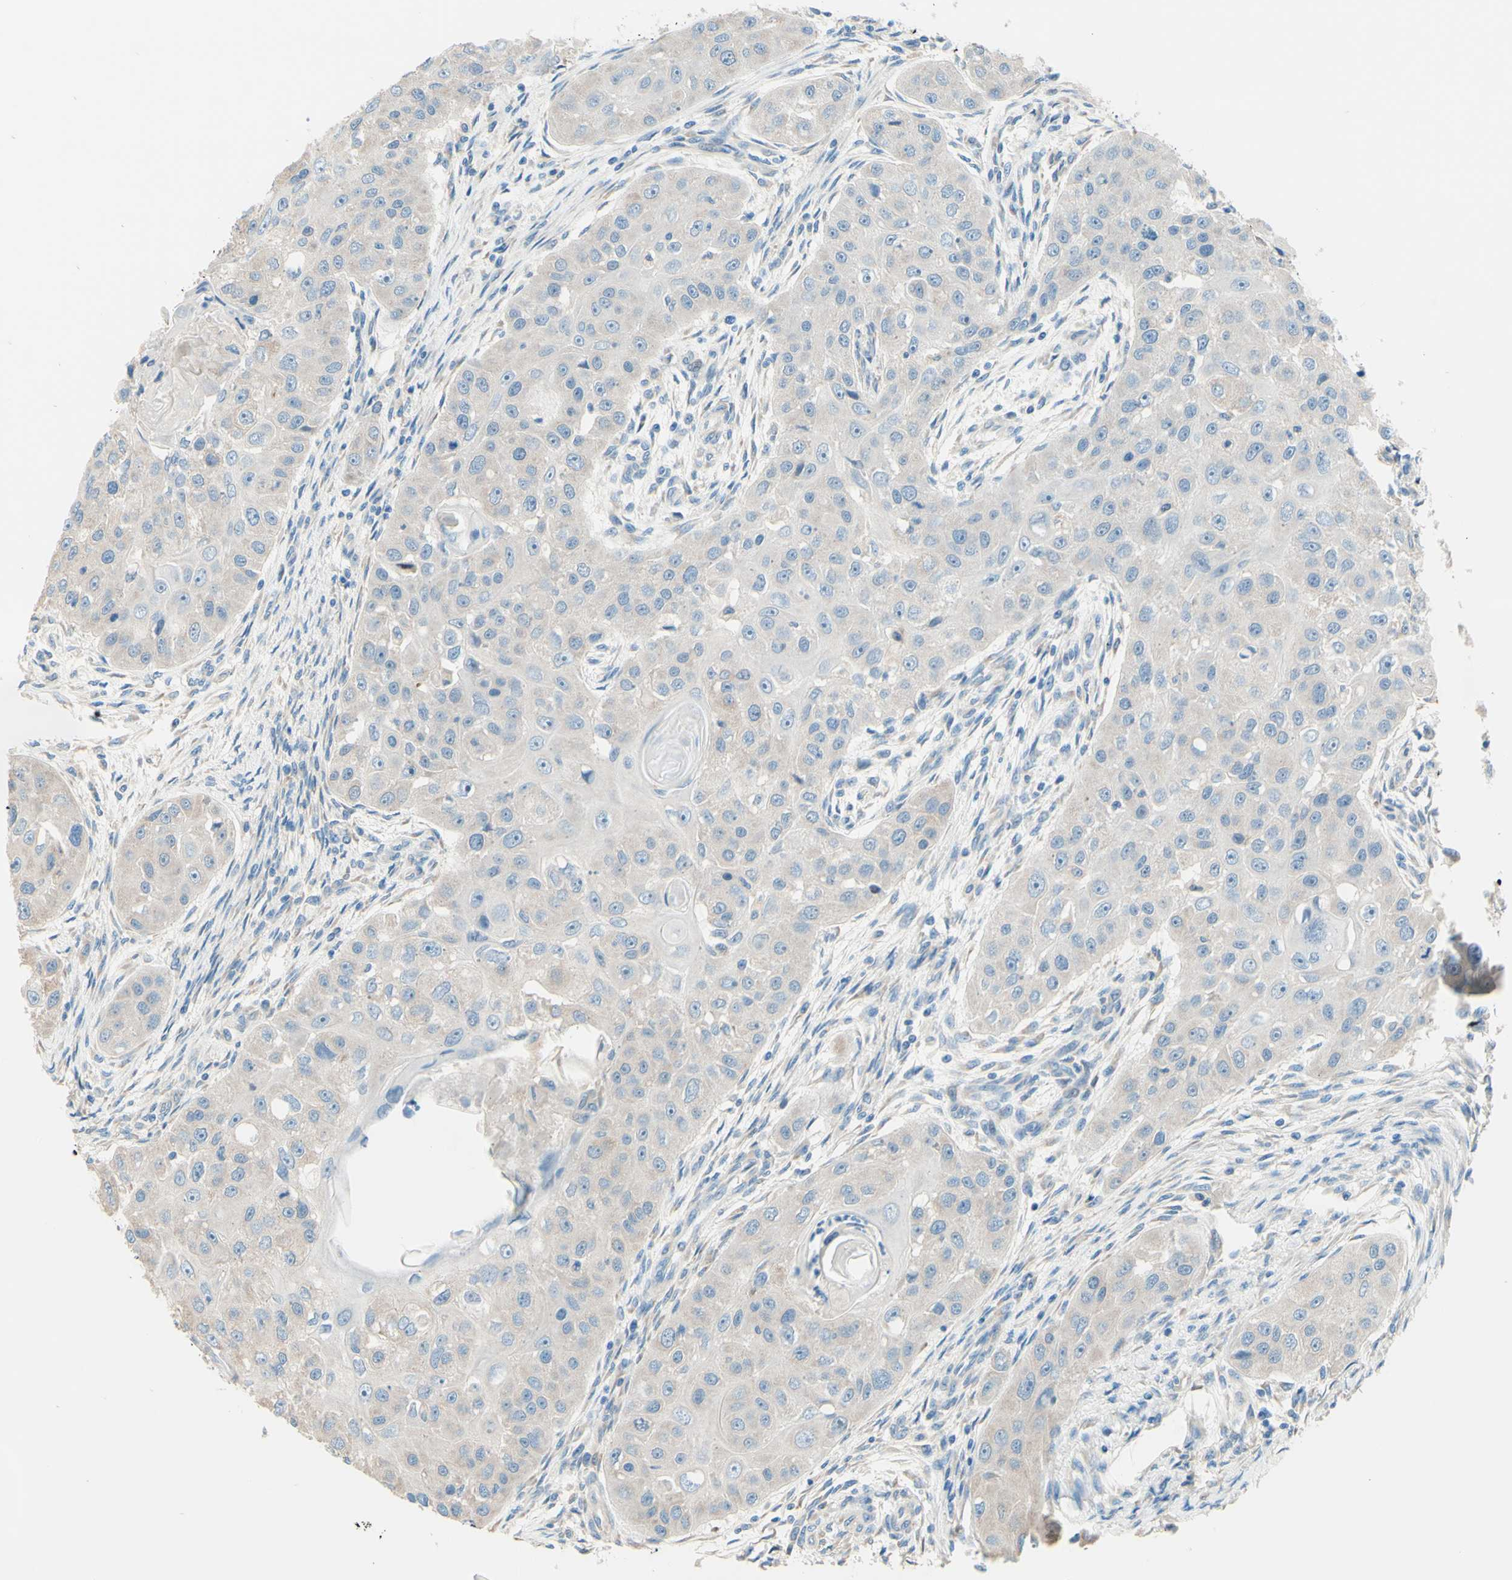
{"staining": {"intensity": "weak", "quantity": ">75%", "location": "cytoplasmic/membranous"}, "tissue": "head and neck cancer", "cell_type": "Tumor cells", "image_type": "cancer", "snomed": [{"axis": "morphology", "description": "Normal tissue, NOS"}, {"axis": "morphology", "description": "Squamous cell carcinoma, NOS"}, {"axis": "topography", "description": "Skeletal muscle"}, {"axis": "topography", "description": "Head-Neck"}], "caption": "Squamous cell carcinoma (head and neck) was stained to show a protein in brown. There is low levels of weak cytoplasmic/membranous positivity in approximately >75% of tumor cells.", "gene": "PASD1", "patient": {"sex": "male", "age": 51}}